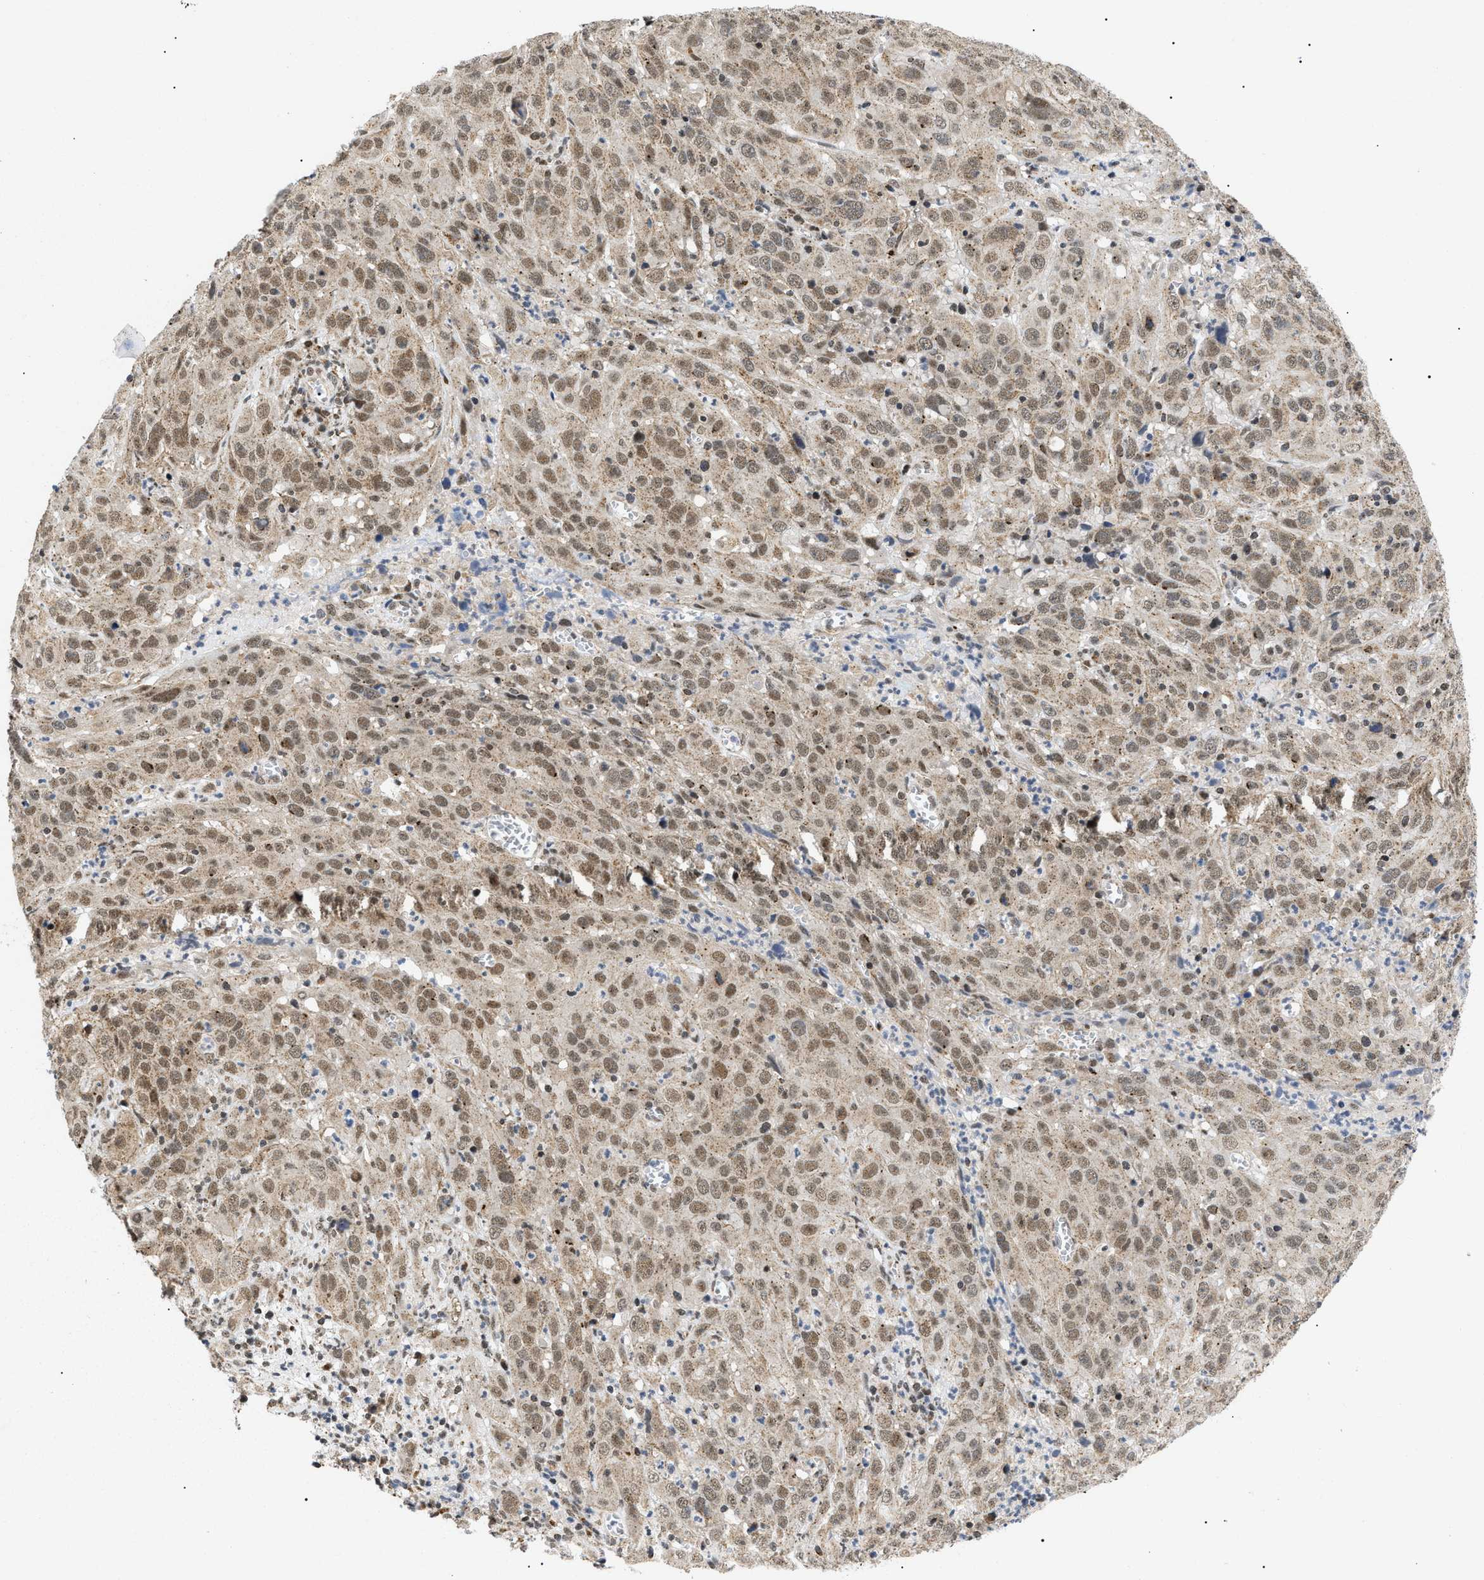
{"staining": {"intensity": "weak", "quantity": ">75%", "location": "cytoplasmic/membranous,nuclear"}, "tissue": "cervical cancer", "cell_type": "Tumor cells", "image_type": "cancer", "snomed": [{"axis": "morphology", "description": "Squamous cell carcinoma, NOS"}, {"axis": "topography", "description": "Cervix"}], "caption": "DAB immunohistochemical staining of squamous cell carcinoma (cervical) shows weak cytoplasmic/membranous and nuclear protein staining in about >75% of tumor cells.", "gene": "ZBTB11", "patient": {"sex": "female", "age": 32}}